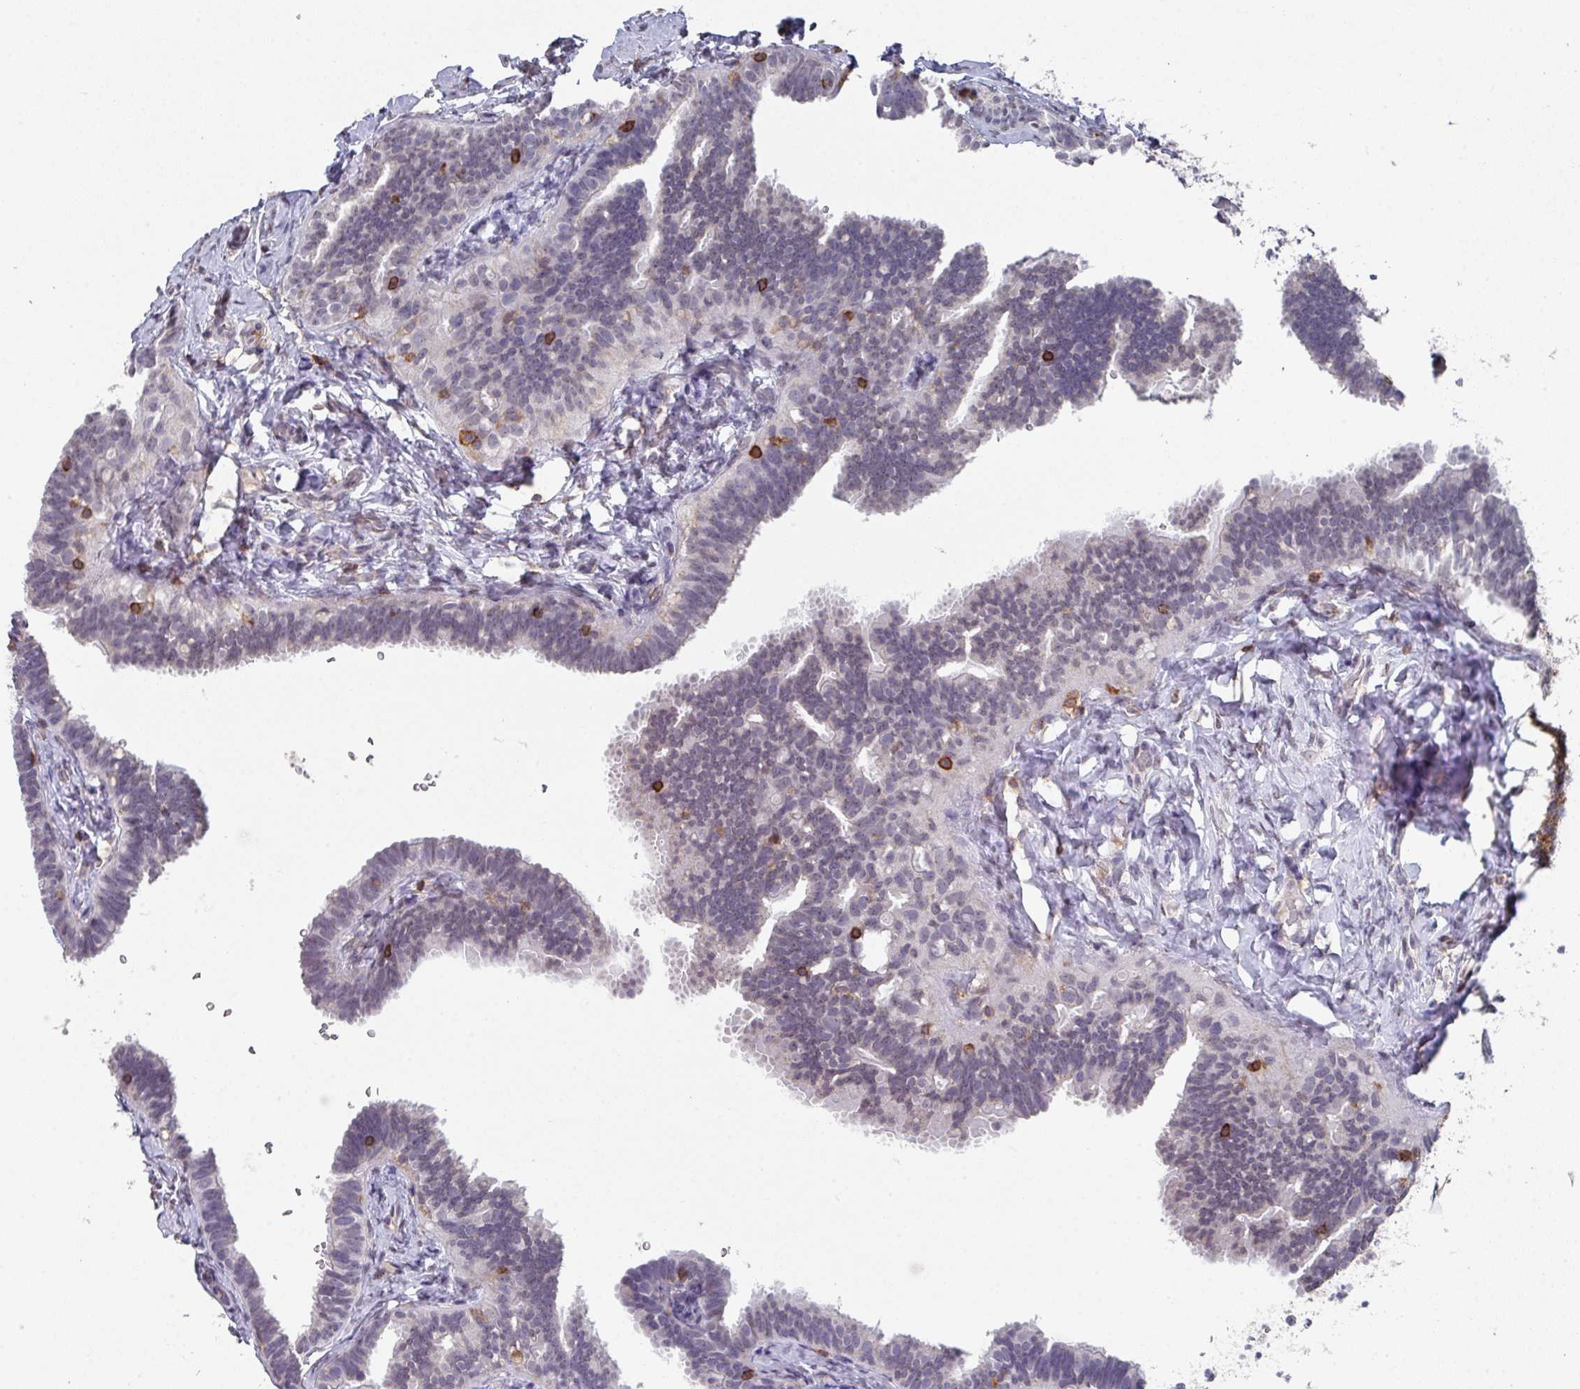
{"staining": {"intensity": "negative", "quantity": "none", "location": "none"}, "tissue": "fallopian tube", "cell_type": "Glandular cells", "image_type": "normal", "snomed": [{"axis": "morphology", "description": "Normal tissue, NOS"}, {"axis": "topography", "description": "Fallopian tube"}], "caption": "This is a image of IHC staining of unremarkable fallopian tube, which shows no expression in glandular cells.", "gene": "RASAL3", "patient": {"sex": "female", "age": 65}}